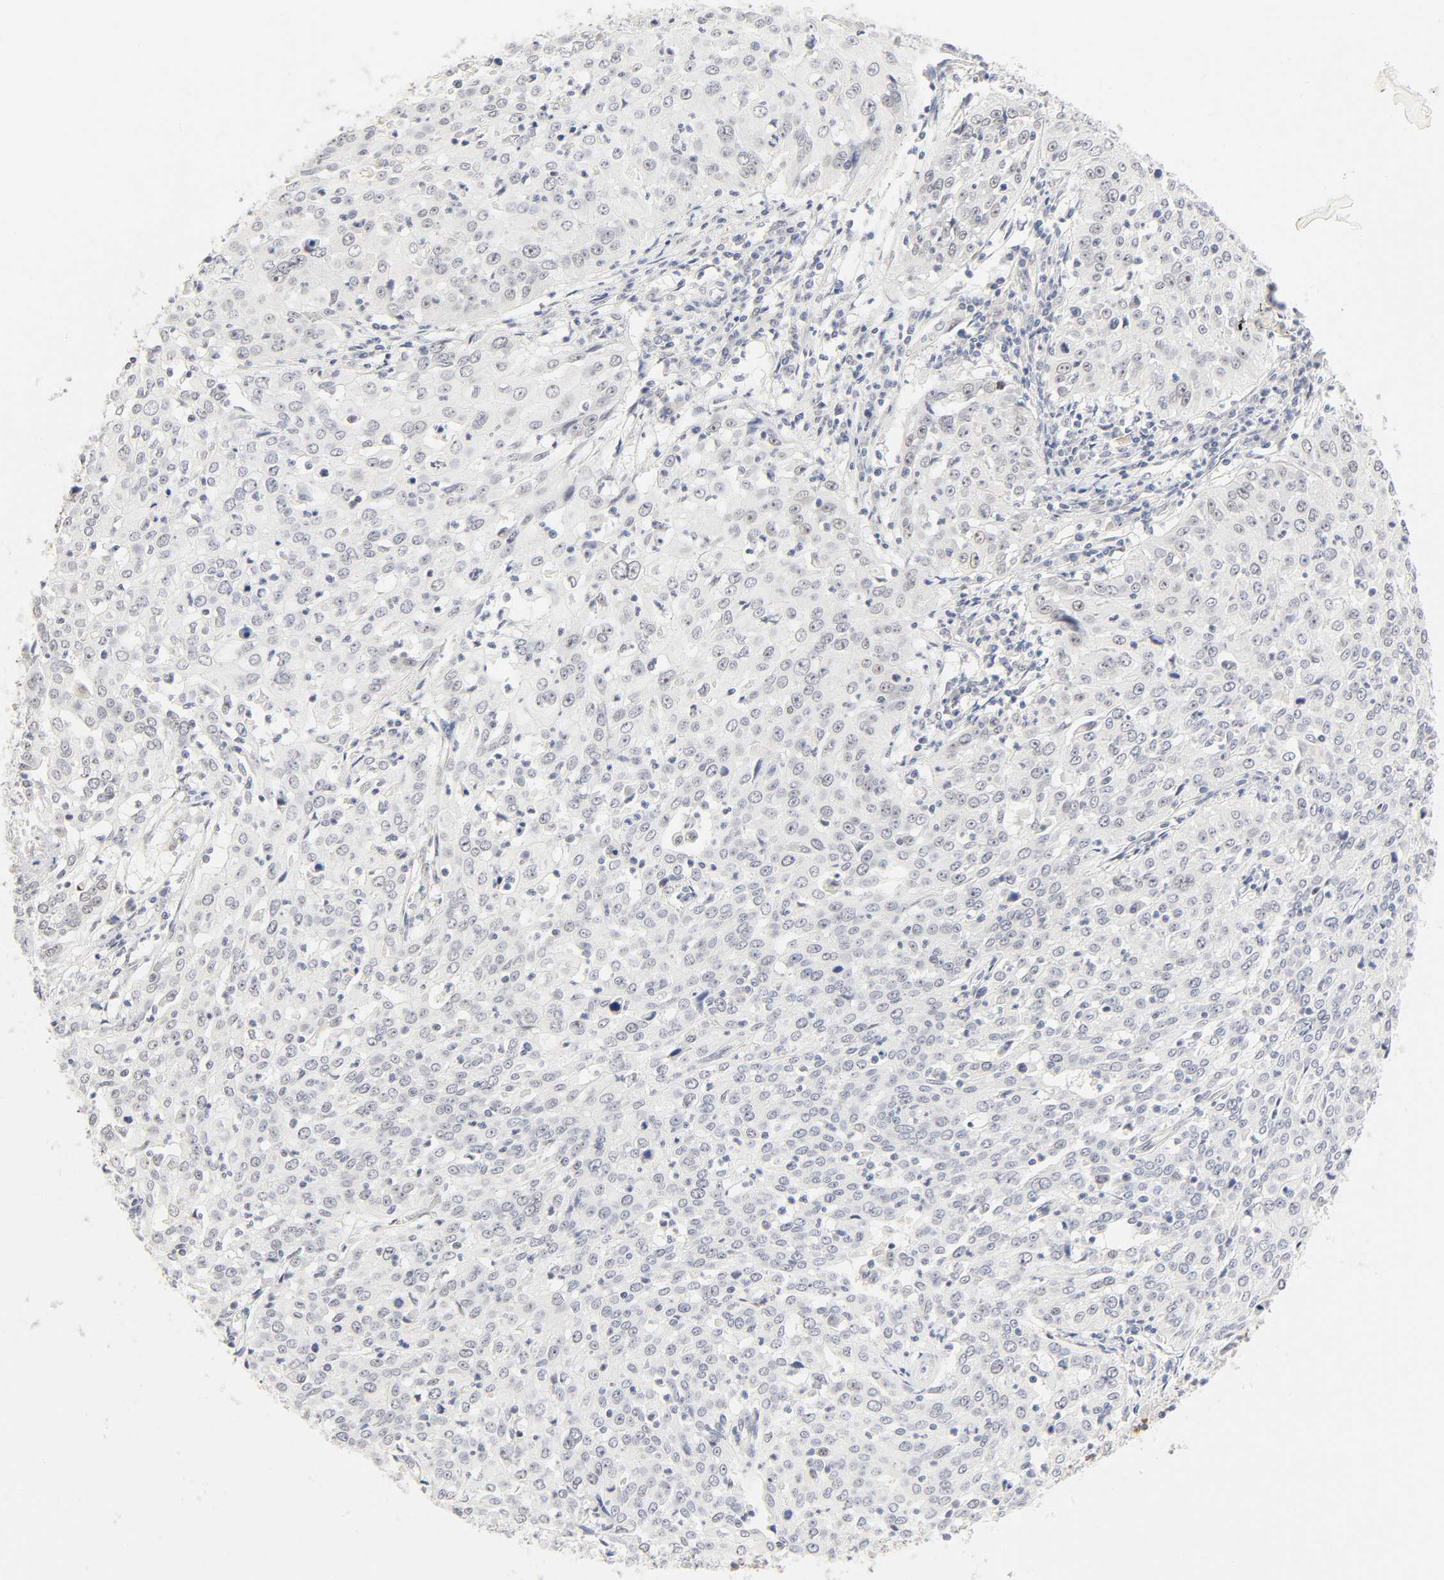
{"staining": {"intensity": "weak", "quantity": "<25%", "location": "nuclear"}, "tissue": "cervical cancer", "cell_type": "Tumor cells", "image_type": "cancer", "snomed": [{"axis": "morphology", "description": "Squamous cell carcinoma, NOS"}, {"axis": "topography", "description": "Cervix"}], "caption": "IHC histopathology image of neoplastic tissue: human cervical cancer (squamous cell carcinoma) stained with DAB displays no significant protein positivity in tumor cells.", "gene": "MNAT1", "patient": {"sex": "female", "age": 39}}